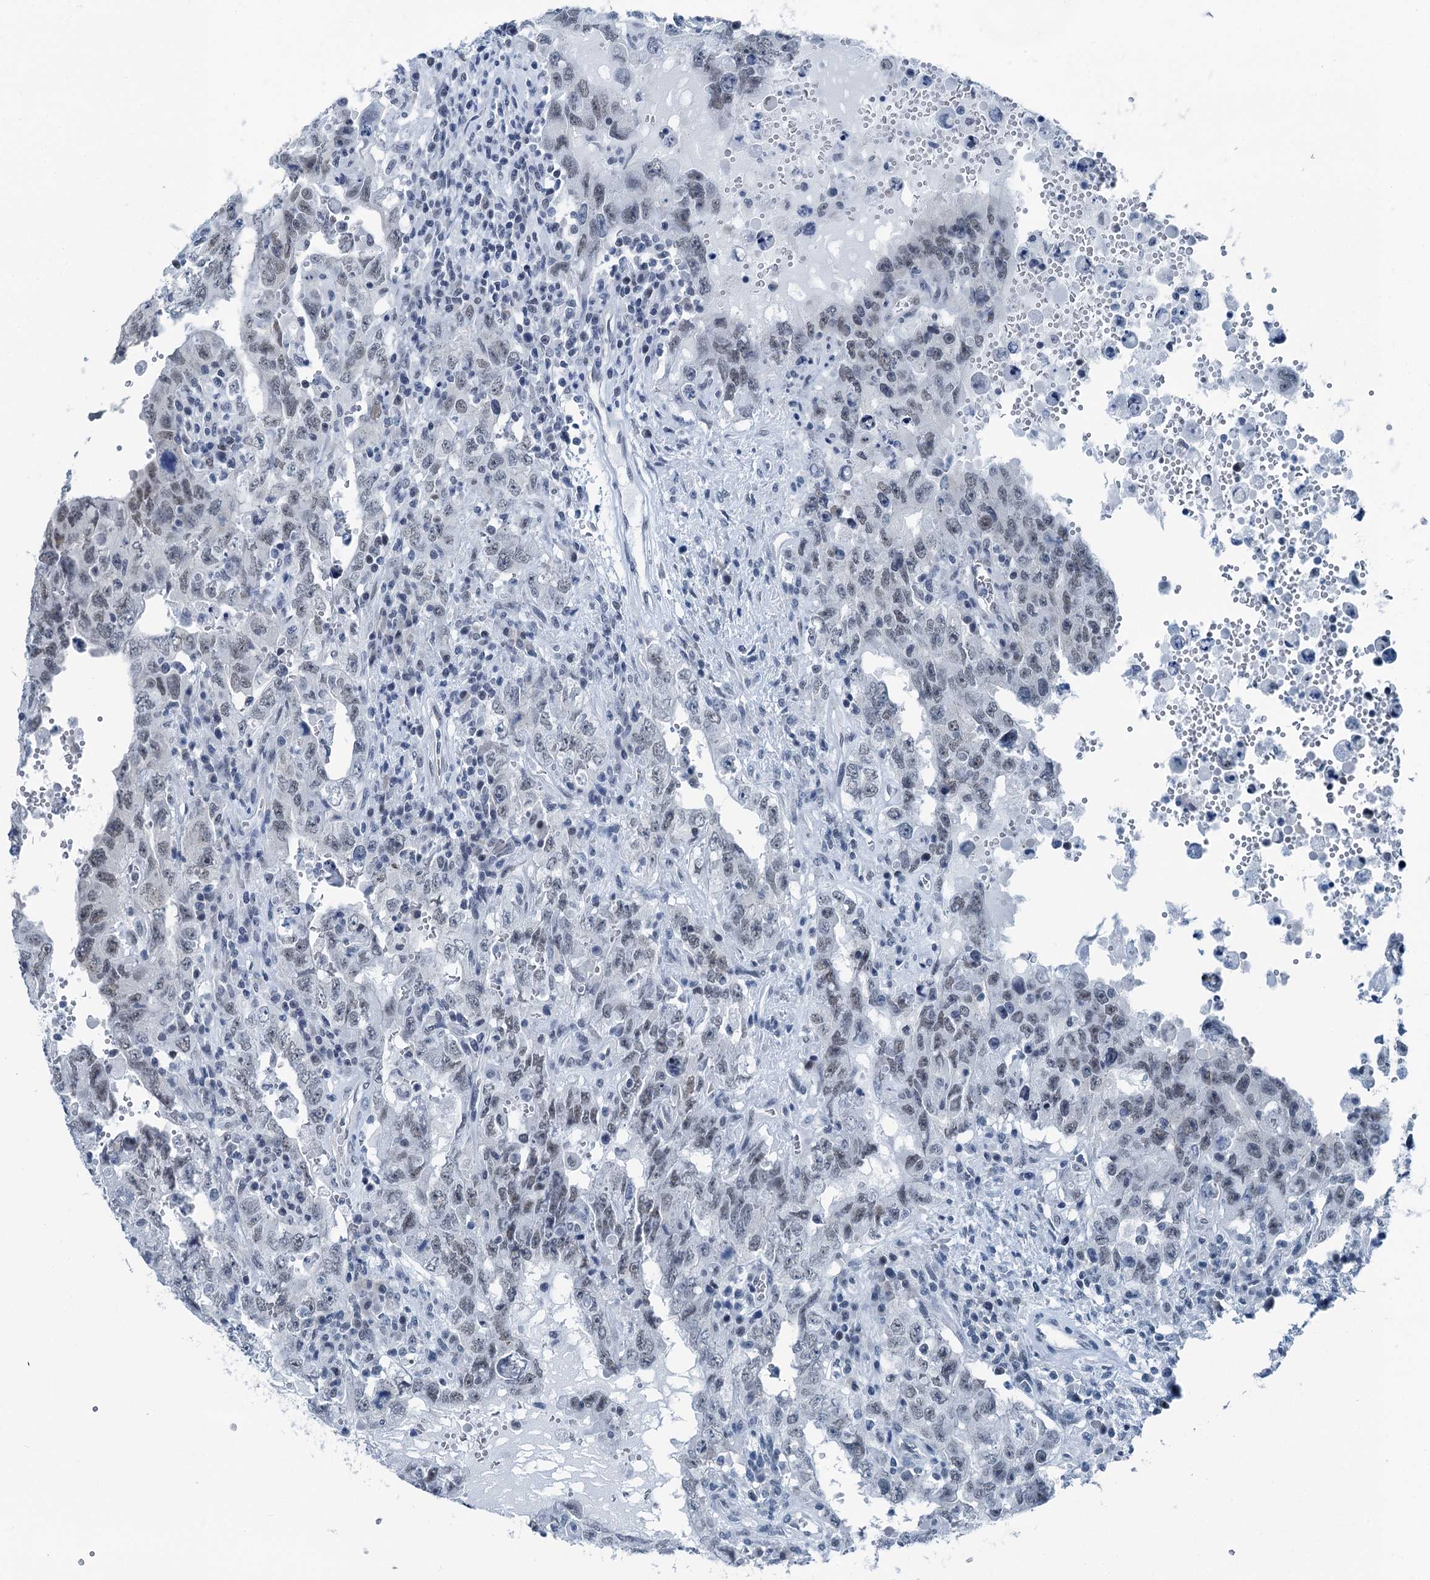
{"staining": {"intensity": "negative", "quantity": "none", "location": "none"}, "tissue": "testis cancer", "cell_type": "Tumor cells", "image_type": "cancer", "snomed": [{"axis": "morphology", "description": "Carcinoma, Embryonal, NOS"}, {"axis": "topography", "description": "Testis"}], "caption": "Human embryonal carcinoma (testis) stained for a protein using immunohistochemistry reveals no staining in tumor cells.", "gene": "TRPT1", "patient": {"sex": "male", "age": 26}}